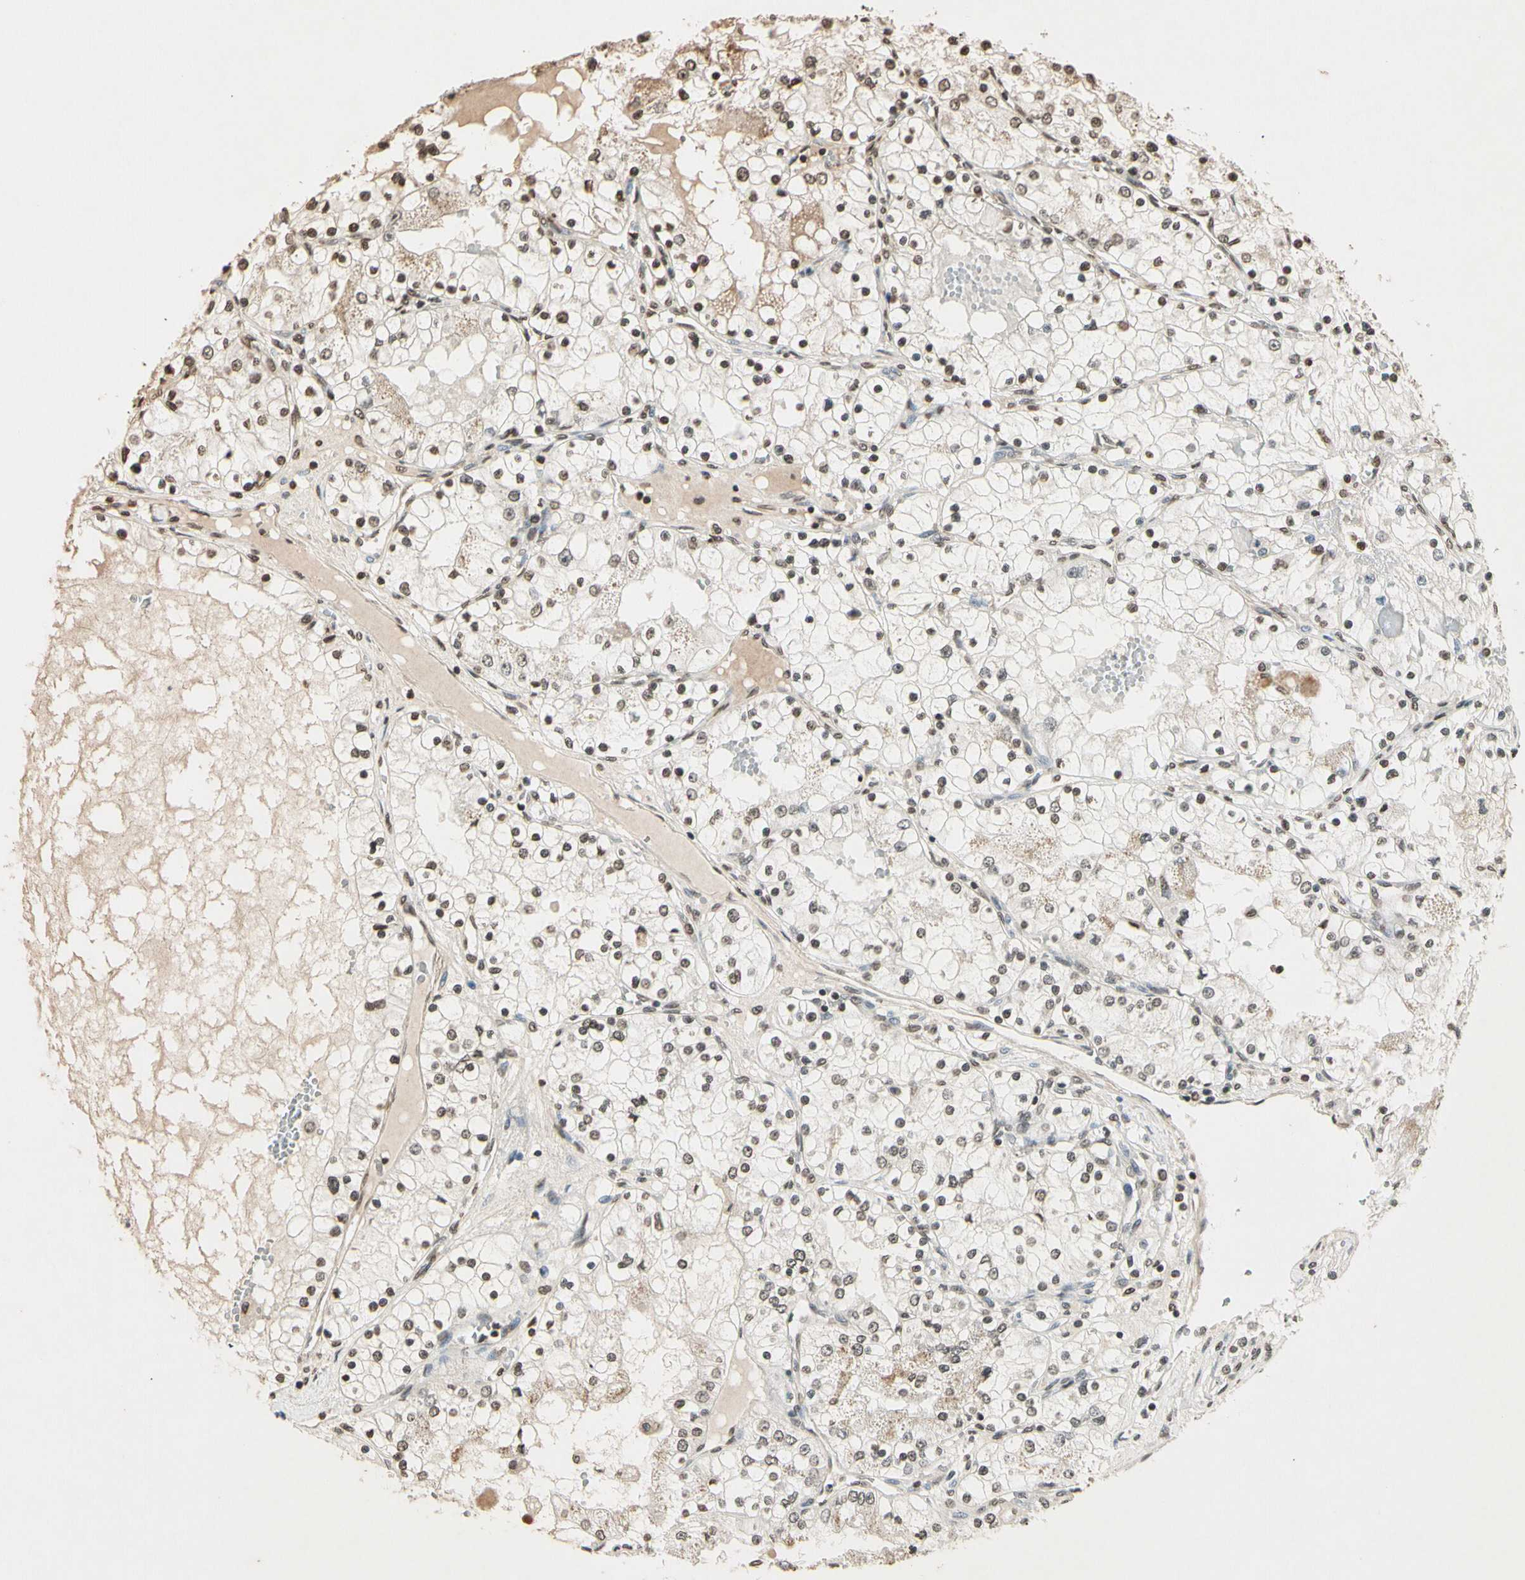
{"staining": {"intensity": "weak", "quantity": "25%-75%", "location": "nuclear"}, "tissue": "renal cancer", "cell_type": "Tumor cells", "image_type": "cancer", "snomed": [{"axis": "morphology", "description": "Adenocarcinoma, NOS"}, {"axis": "topography", "description": "Kidney"}], "caption": "Renal cancer (adenocarcinoma) stained with DAB (3,3'-diaminobenzidine) immunohistochemistry demonstrates low levels of weak nuclear expression in approximately 25%-75% of tumor cells.", "gene": "TOP1", "patient": {"sex": "male", "age": 68}}